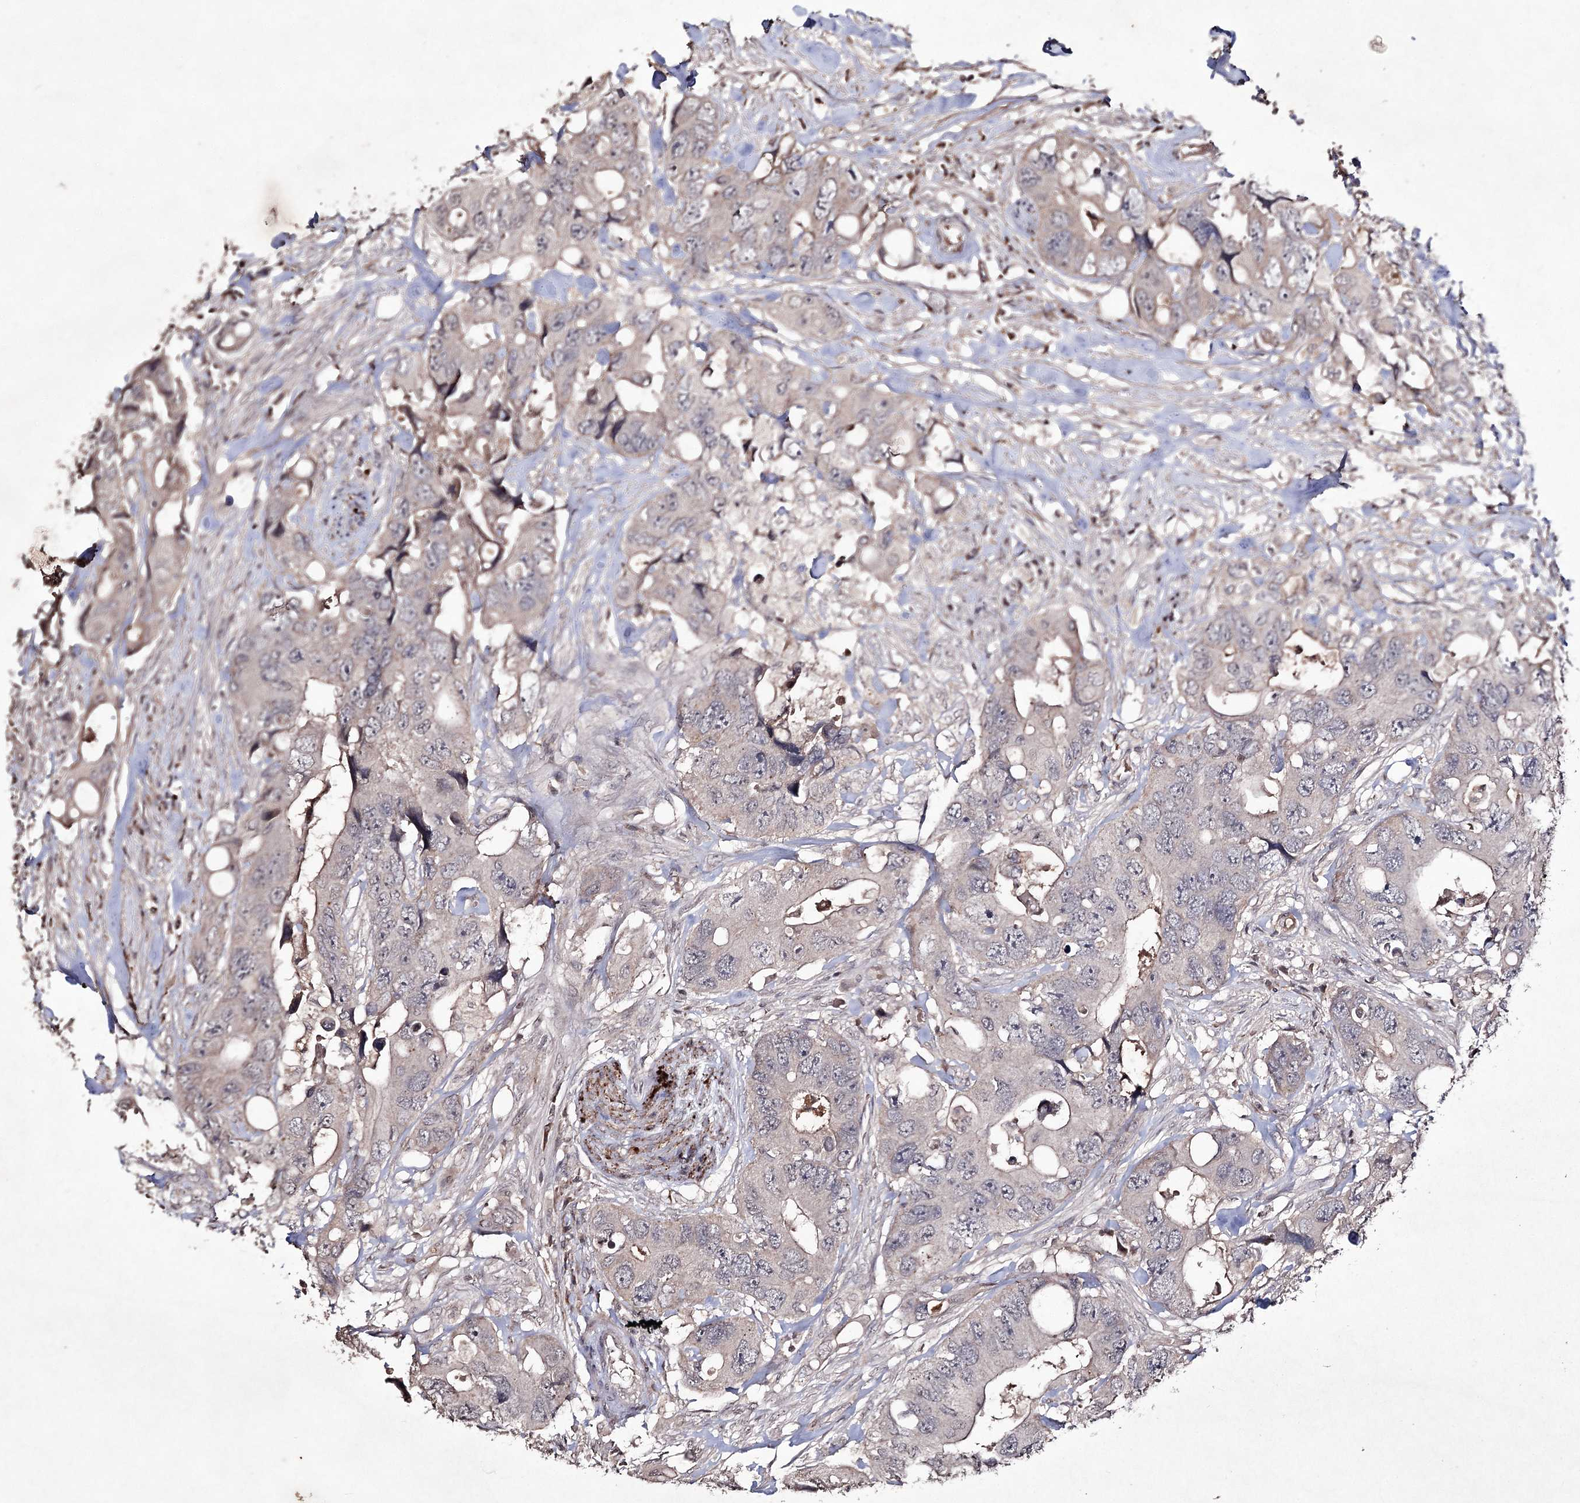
{"staining": {"intensity": "negative", "quantity": "none", "location": "none"}, "tissue": "colorectal cancer", "cell_type": "Tumor cells", "image_type": "cancer", "snomed": [{"axis": "morphology", "description": "Adenocarcinoma, NOS"}, {"axis": "topography", "description": "Rectum"}], "caption": "Colorectal adenocarcinoma was stained to show a protein in brown. There is no significant staining in tumor cells.", "gene": "SYNGR3", "patient": {"sex": "male", "age": 57}}